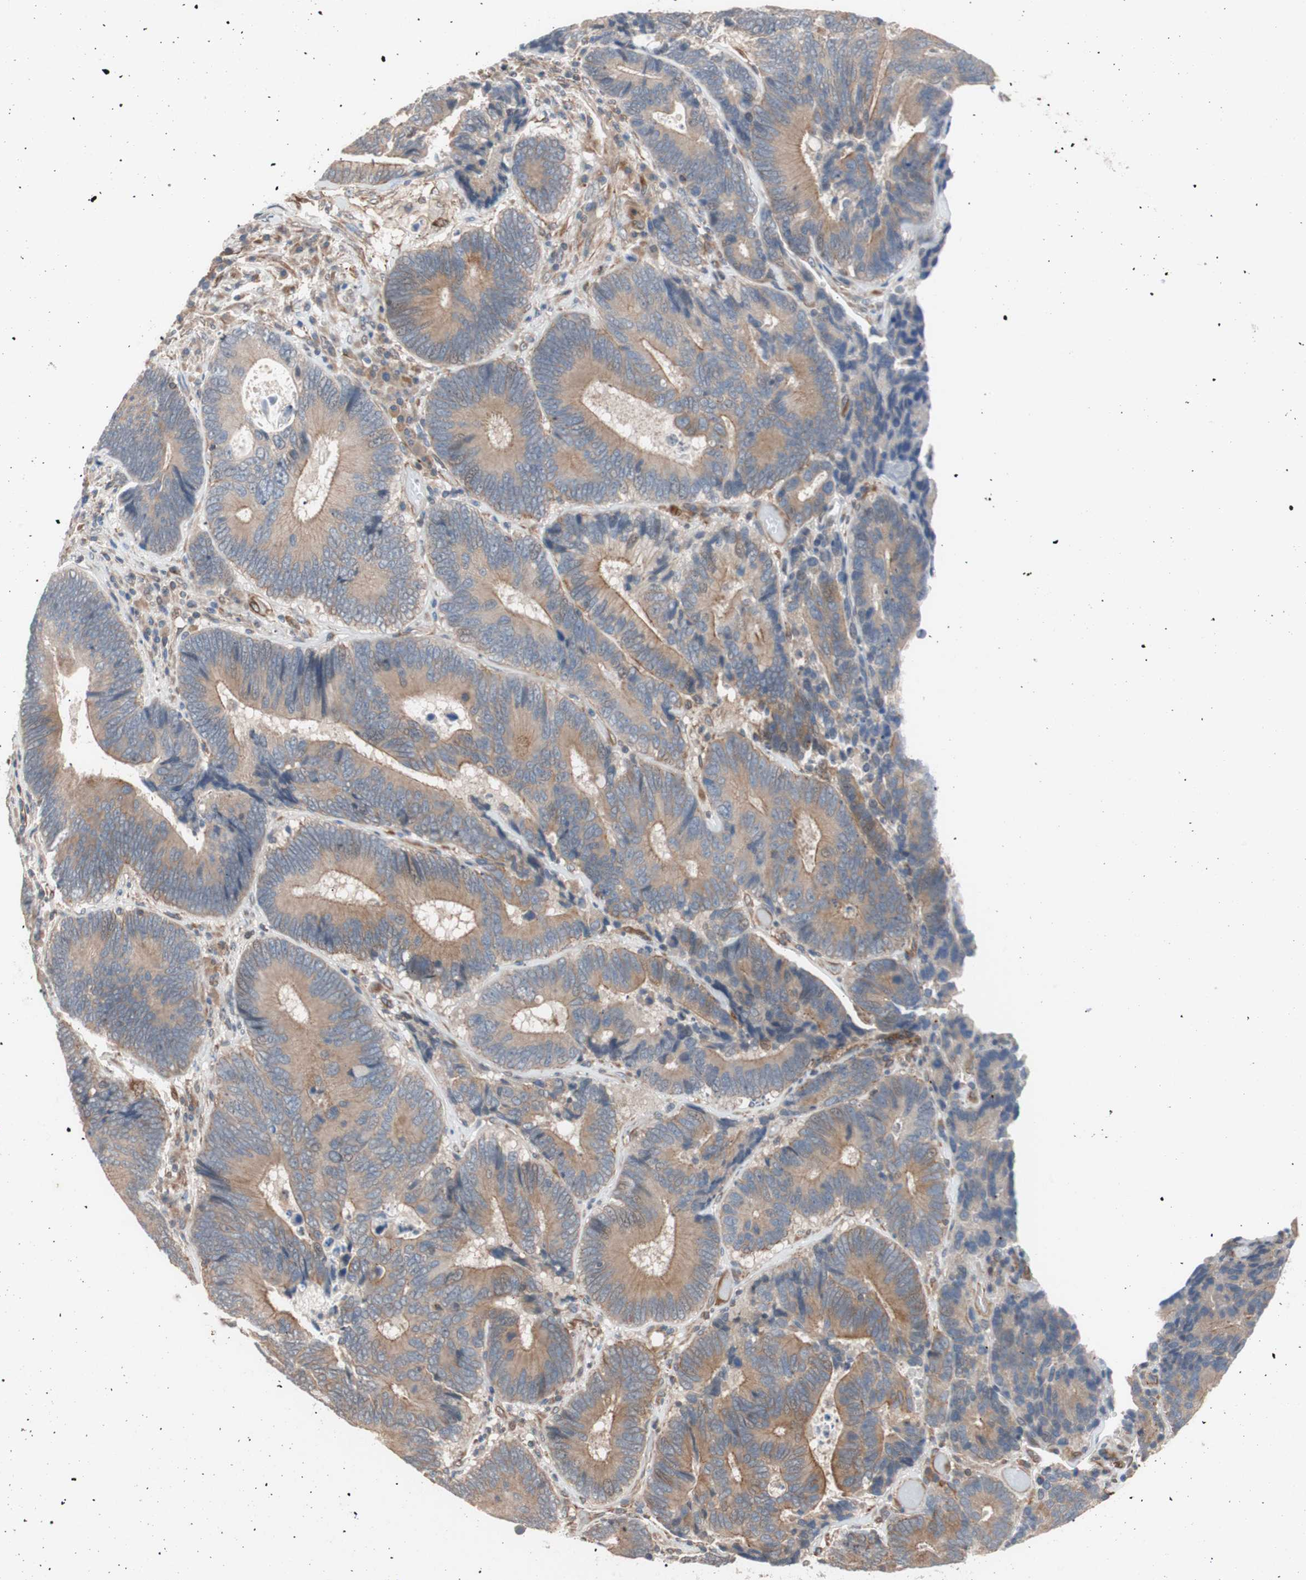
{"staining": {"intensity": "weak", "quantity": ">75%", "location": "cytoplasmic/membranous"}, "tissue": "colorectal cancer", "cell_type": "Tumor cells", "image_type": "cancer", "snomed": [{"axis": "morphology", "description": "Adenocarcinoma, NOS"}, {"axis": "topography", "description": "Colon"}], "caption": "Approximately >75% of tumor cells in colorectal cancer (adenocarcinoma) demonstrate weak cytoplasmic/membranous protein staining as visualized by brown immunohistochemical staining.", "gene": "SMG1", "patient": {"sex": "female", "age": 78}}